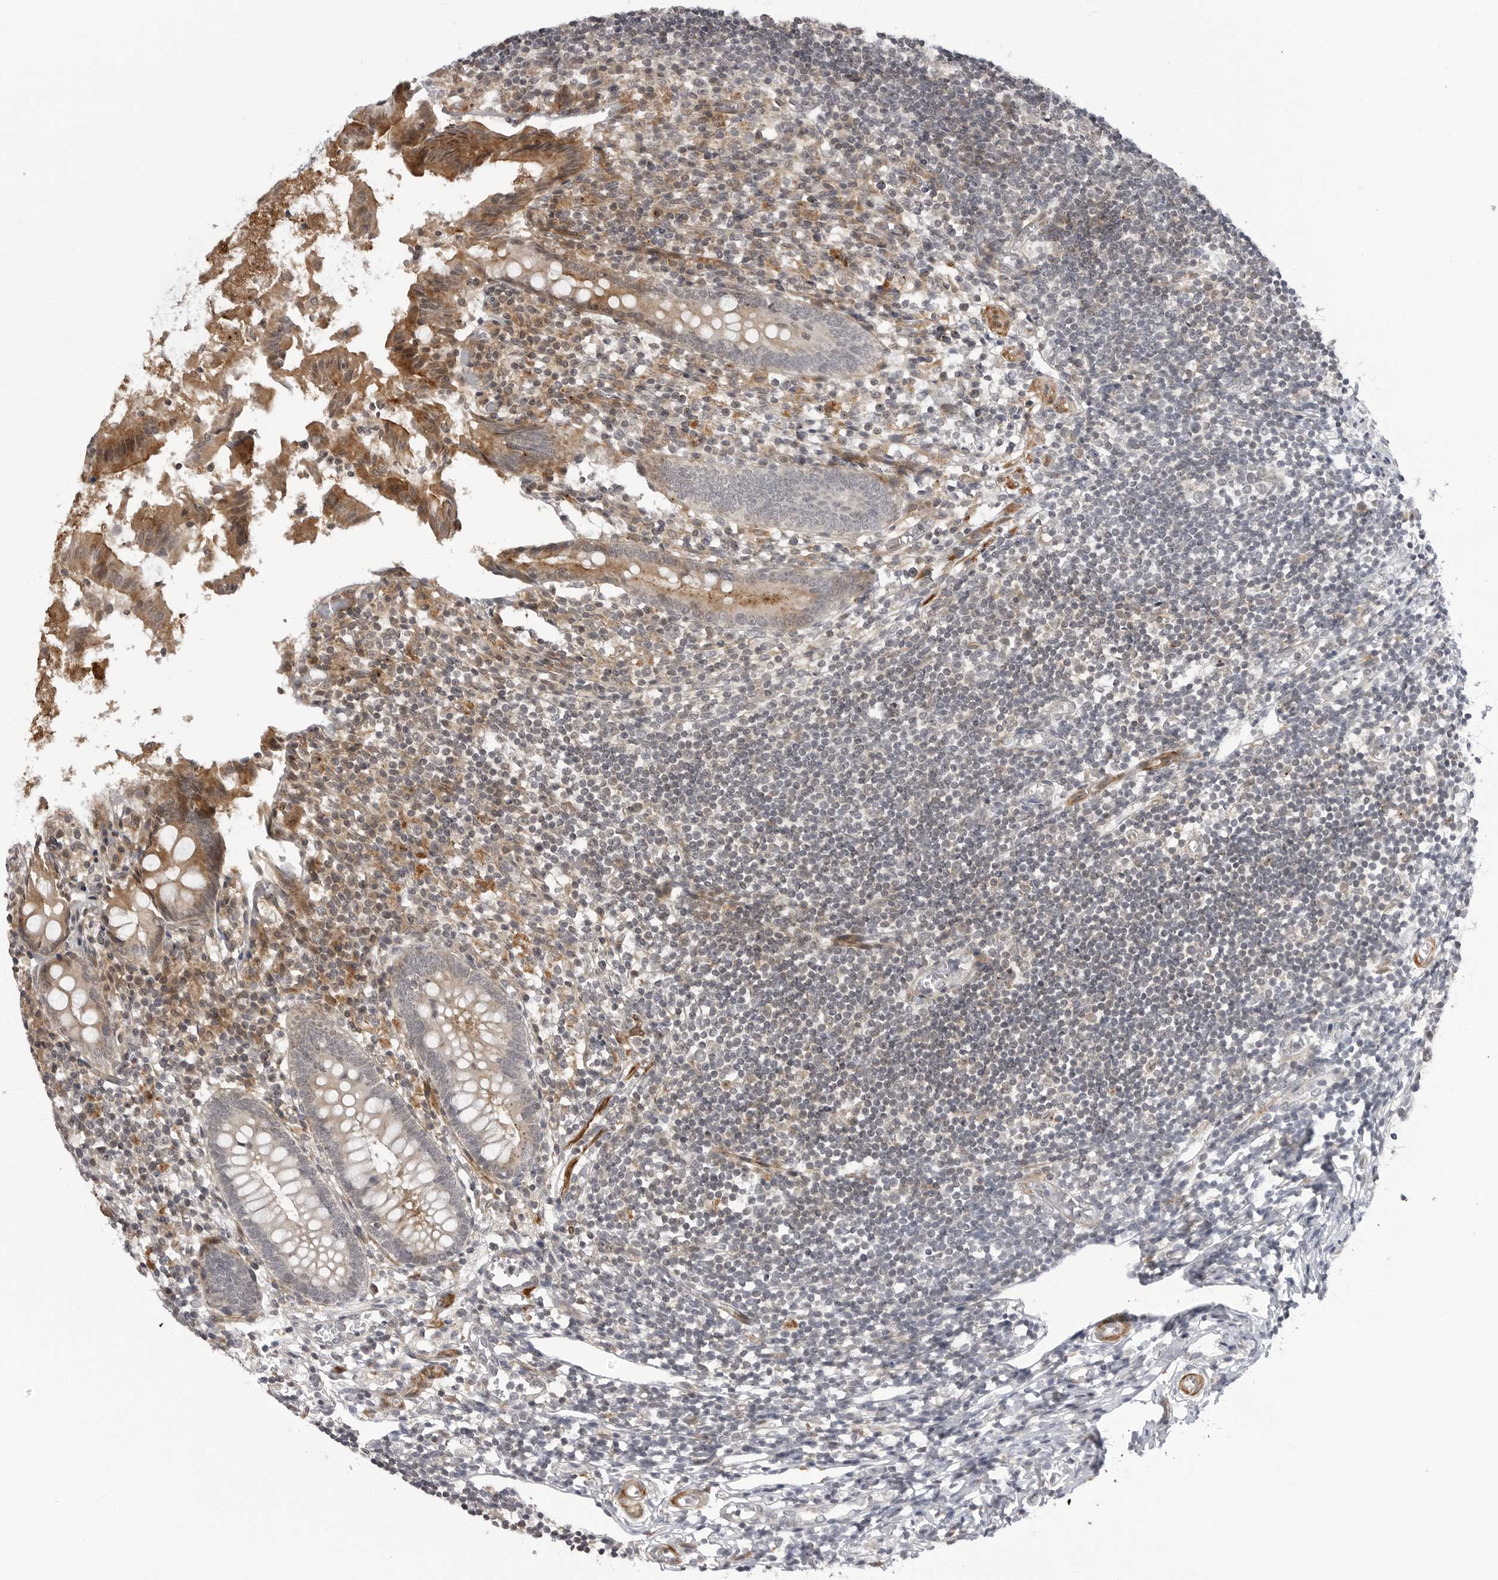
{"staining": {"intensity": "moderate", "quantity": "<25%", "location": "cytoplasmic/membranous"}, "tissue": "appendix", "cell_type": "Glandular cells", "image_type": "normal", "snomed": [{"axis": "morphology", "description": "Normal tissue, NOS"}, {"axis": "topography", "description": "Appendix"}], "caption": "Immunohistochemical staining of normal appendix reveals <25% levels of moderate cytoplasmic/membranous protein positivity in approximately <25% of glandular cells.", "gene": "ADAMTS5", "patient": {"sex": "female", "age": 17}}